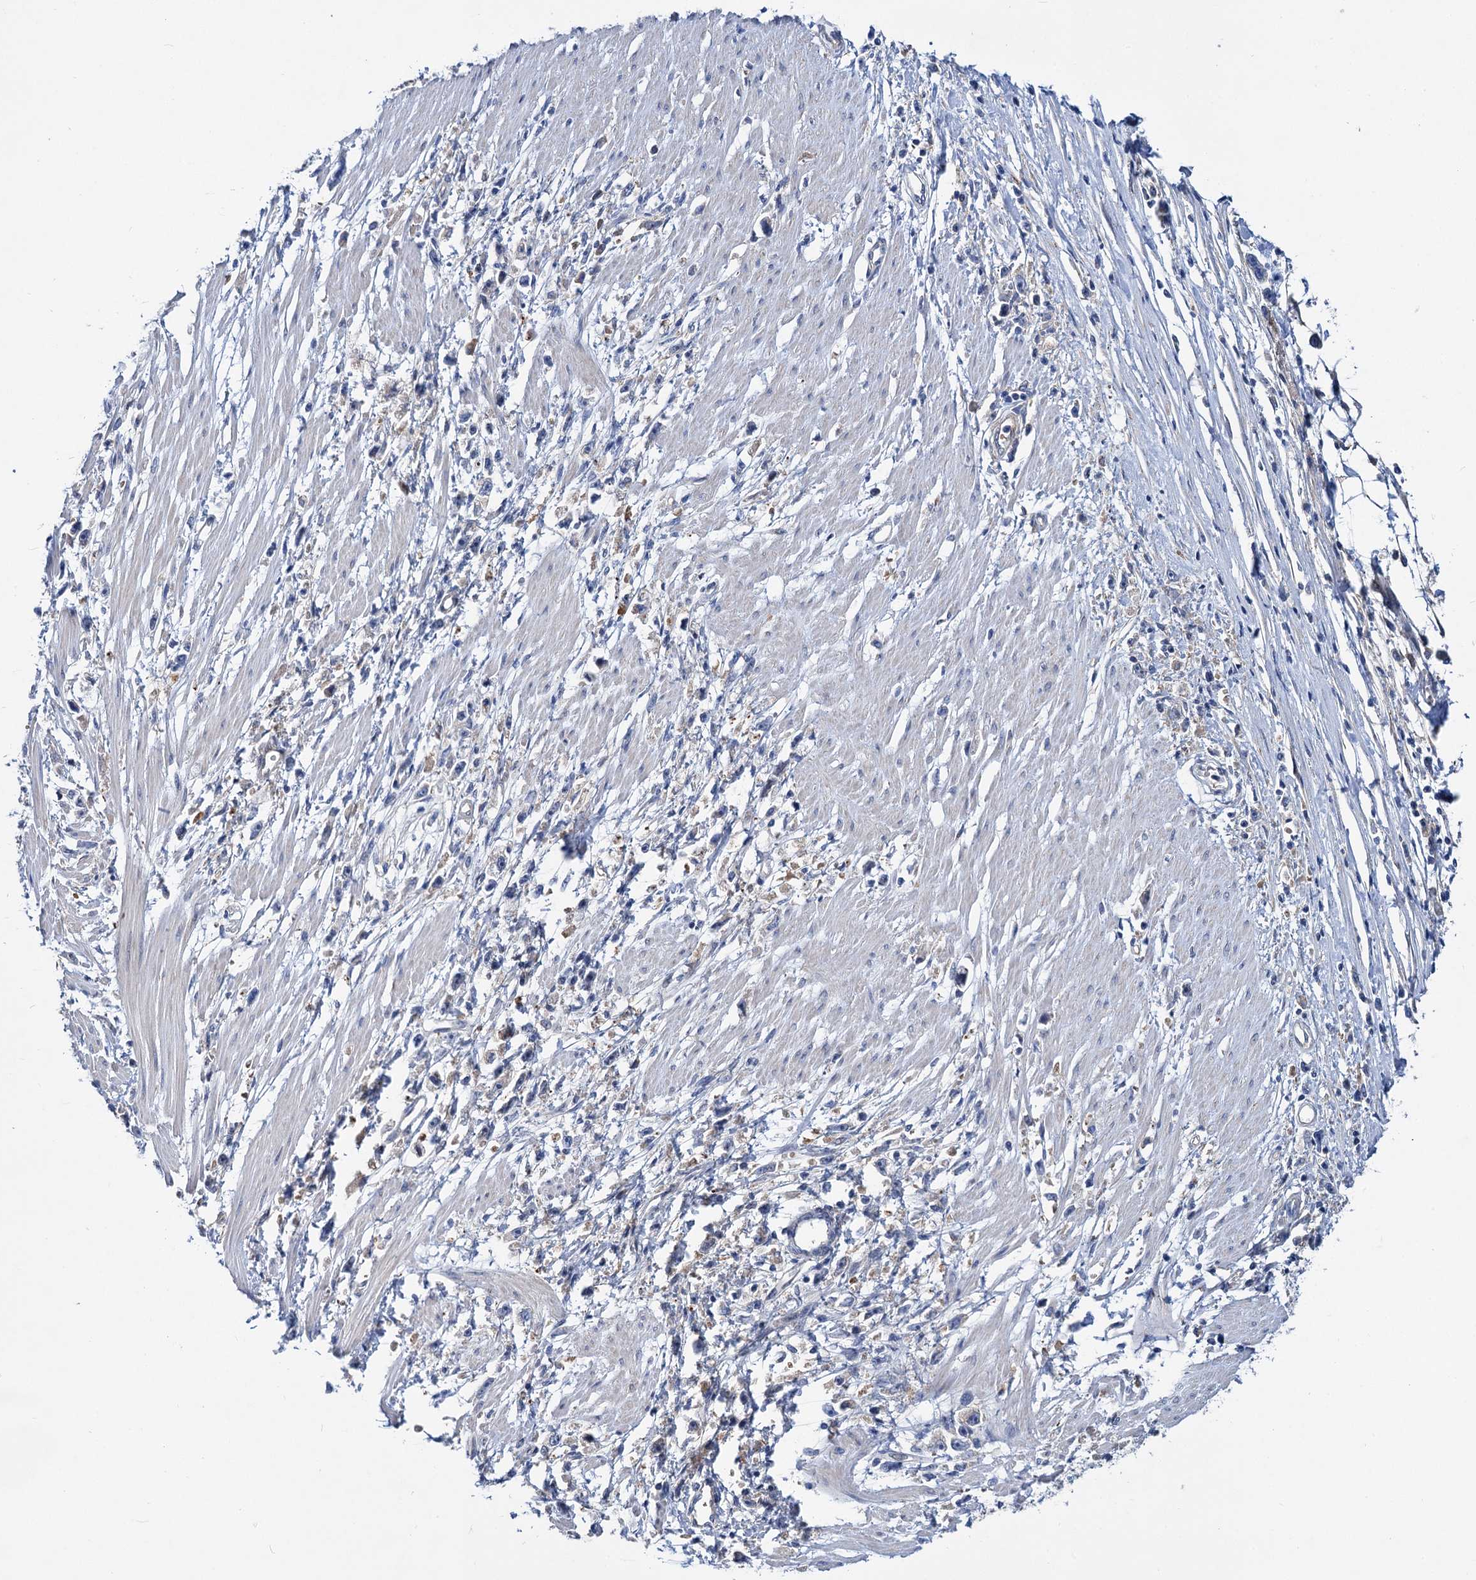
{"staining": {"intensity": "negative", "quantity": "none", "location": "none"}, "tissue": "stomach cancer", "cell_type": "Tumor cells", "image_type": "cancer", "snomed": [{"axis": "morphology", "description": "Adenocarcinoma, NOS"}, {"axis": "topography", "description": "Stomach"}], "caption": "Immunohistochemistry (IHC) micrograph of neoplastic tissue: human stomach cancer (adenocarcinoma) stained with DAB shows no significant protein positivity in tumor cells. Brightfield microscopy of IHC stained with DAB (3,3'-diaminobenzidine) (brown) and hematoxylin (blue), captured at high magnification.", "gene": "TRIM55", "patient": {"sex": "female", "age": 59}}